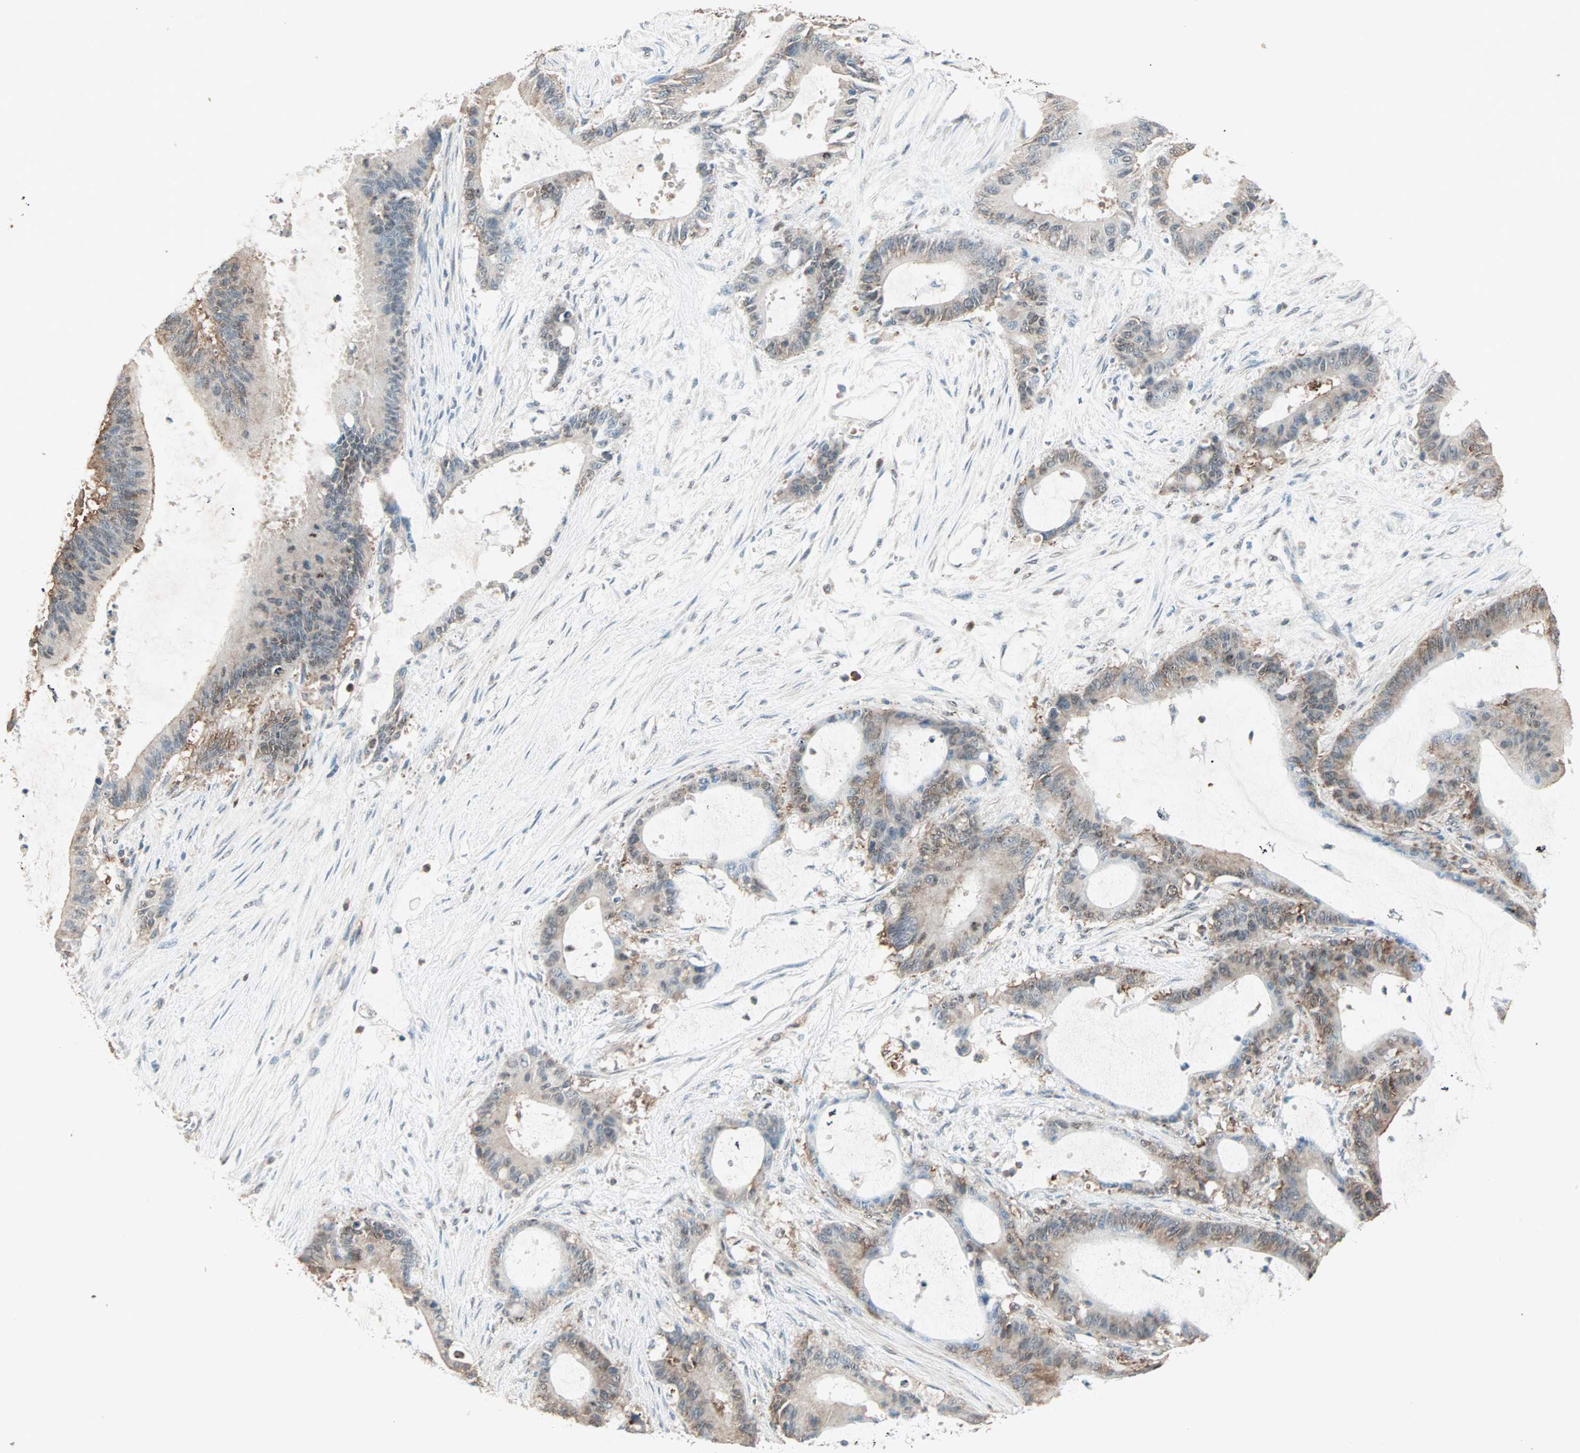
{"staining": {"intensity": "moderate", "quantity": "<25%", "location": "cytoplasmic/membranous"}, "tissue": "liver cancer", "cell_type": "Tumor cells", "image_type": "cancer", "snomed": [{"axis": "morphology", "description": "Cholangiocarcinoma"}, {"axis": "topography", "description": "Liver"}], "caption": "Immunohistochemistry (IHC) (DAB) staining of human cholangiocarcinoma (liver) shows moderate cytoplasmic/membranous protein expression in approximately <25% of tumor cells.", "gene": "MMP3", "patient": {"sex": "female", "age": 73}}